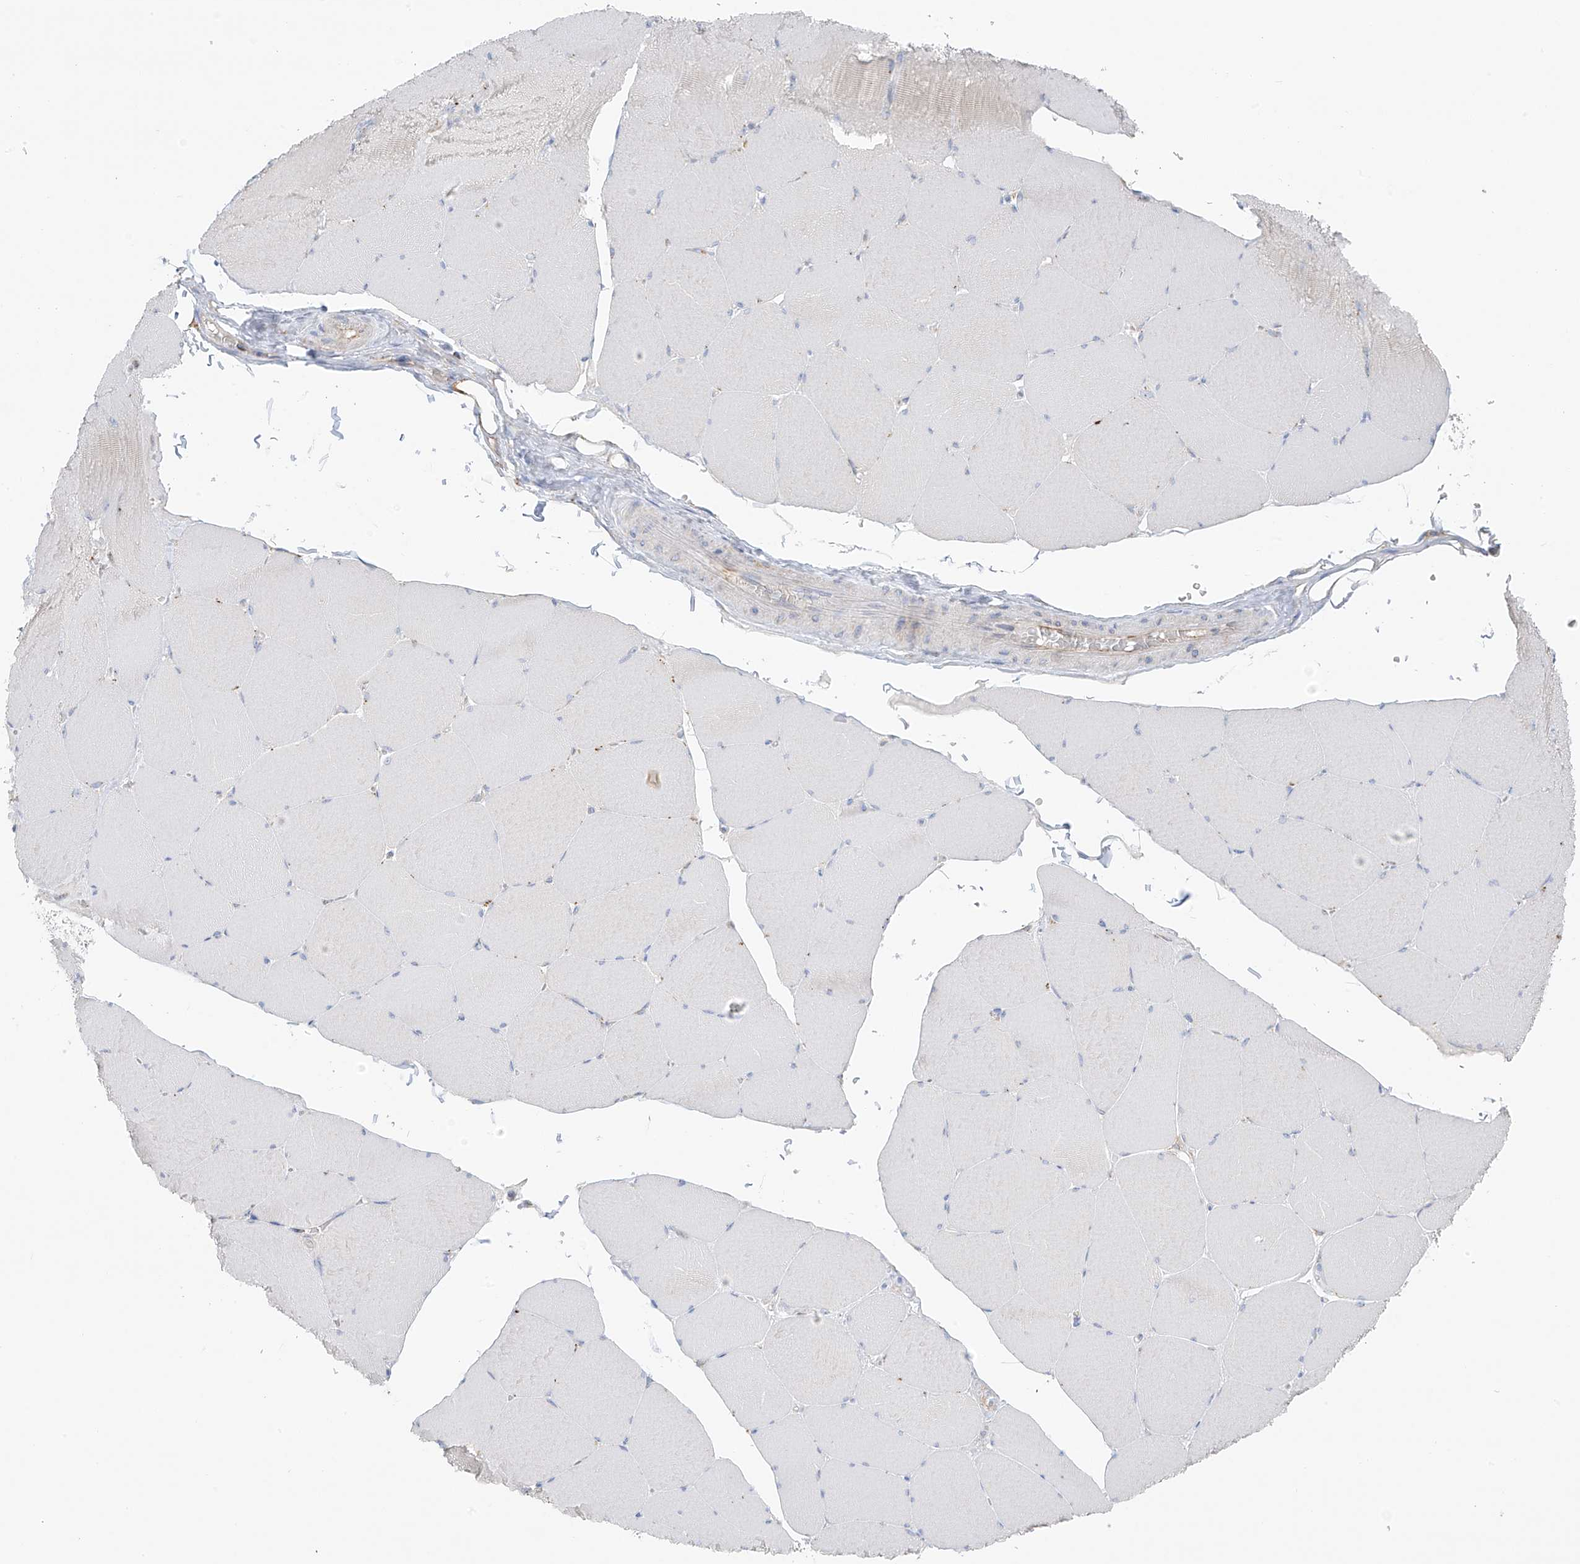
{"staining": {"intensity": "negative", "quantity": "none", "location": "none"}, "tissue": "skeletal muscle", "cell_type": "Myocytes", "image_type": "normal", "snomed": [{"axis": "morphology", "description": "Normal tissue, NOS"}, {"axis": "topography", "description": "Skeletal muscle"}, {"axis": "topography", "description": "Head-Neck"}], "caption": "DAB immunohistochemical staining of benign human skeletal muscle shows no significant expression in myocytes. (Stains: DAB IHC with hematoxylin counter stain, Microscopy: brightfield microscopy at high magnification).", "gene": "TAL2", "patient": {"sex": "male", "age": 66}}